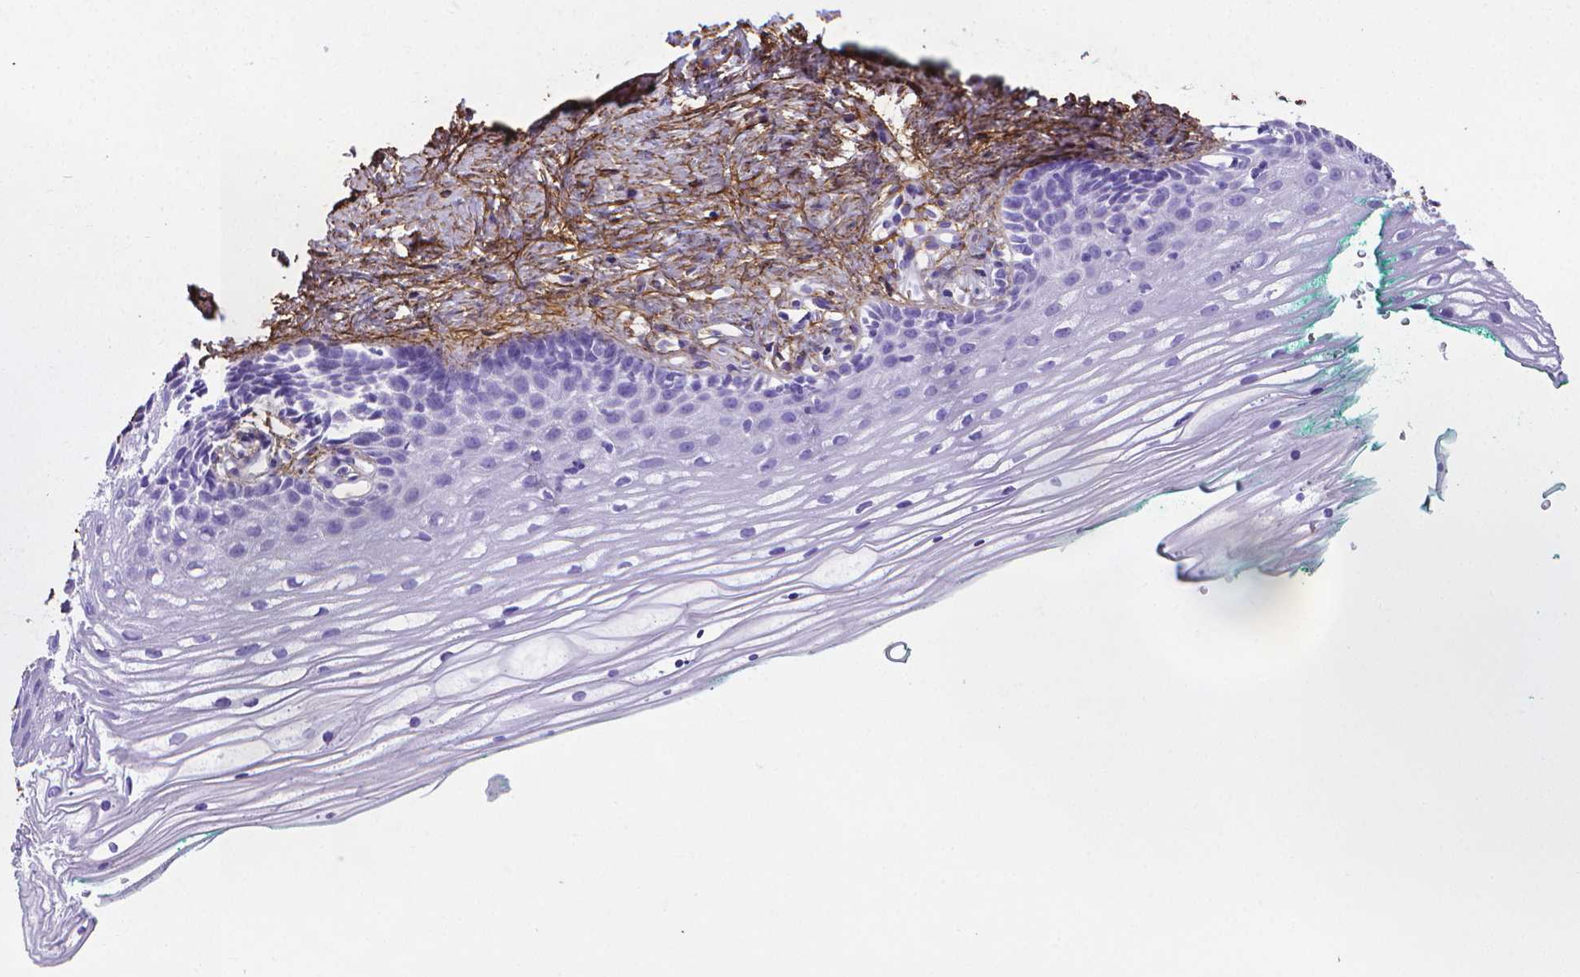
{"staining": {"intensity": "negative", "quantity": "none", "location": "none"}, "tissue": "vagina", "cell_type": "Squamous epithelial cells", "image_type": "normal", "snomed": [{"axis": "morphology", "description": "Normal tissue, NOS"}, {"axis": "topography", "description": "Vagina"}], "caption": "Image shows no significant protein positivity in squamous epithelial cells of benign vagina. (Immunohistochemistry, brightfield microscopy, high magnification).", "gene": "MFAP2", "patient": {"sex": "female", "age": 42}}